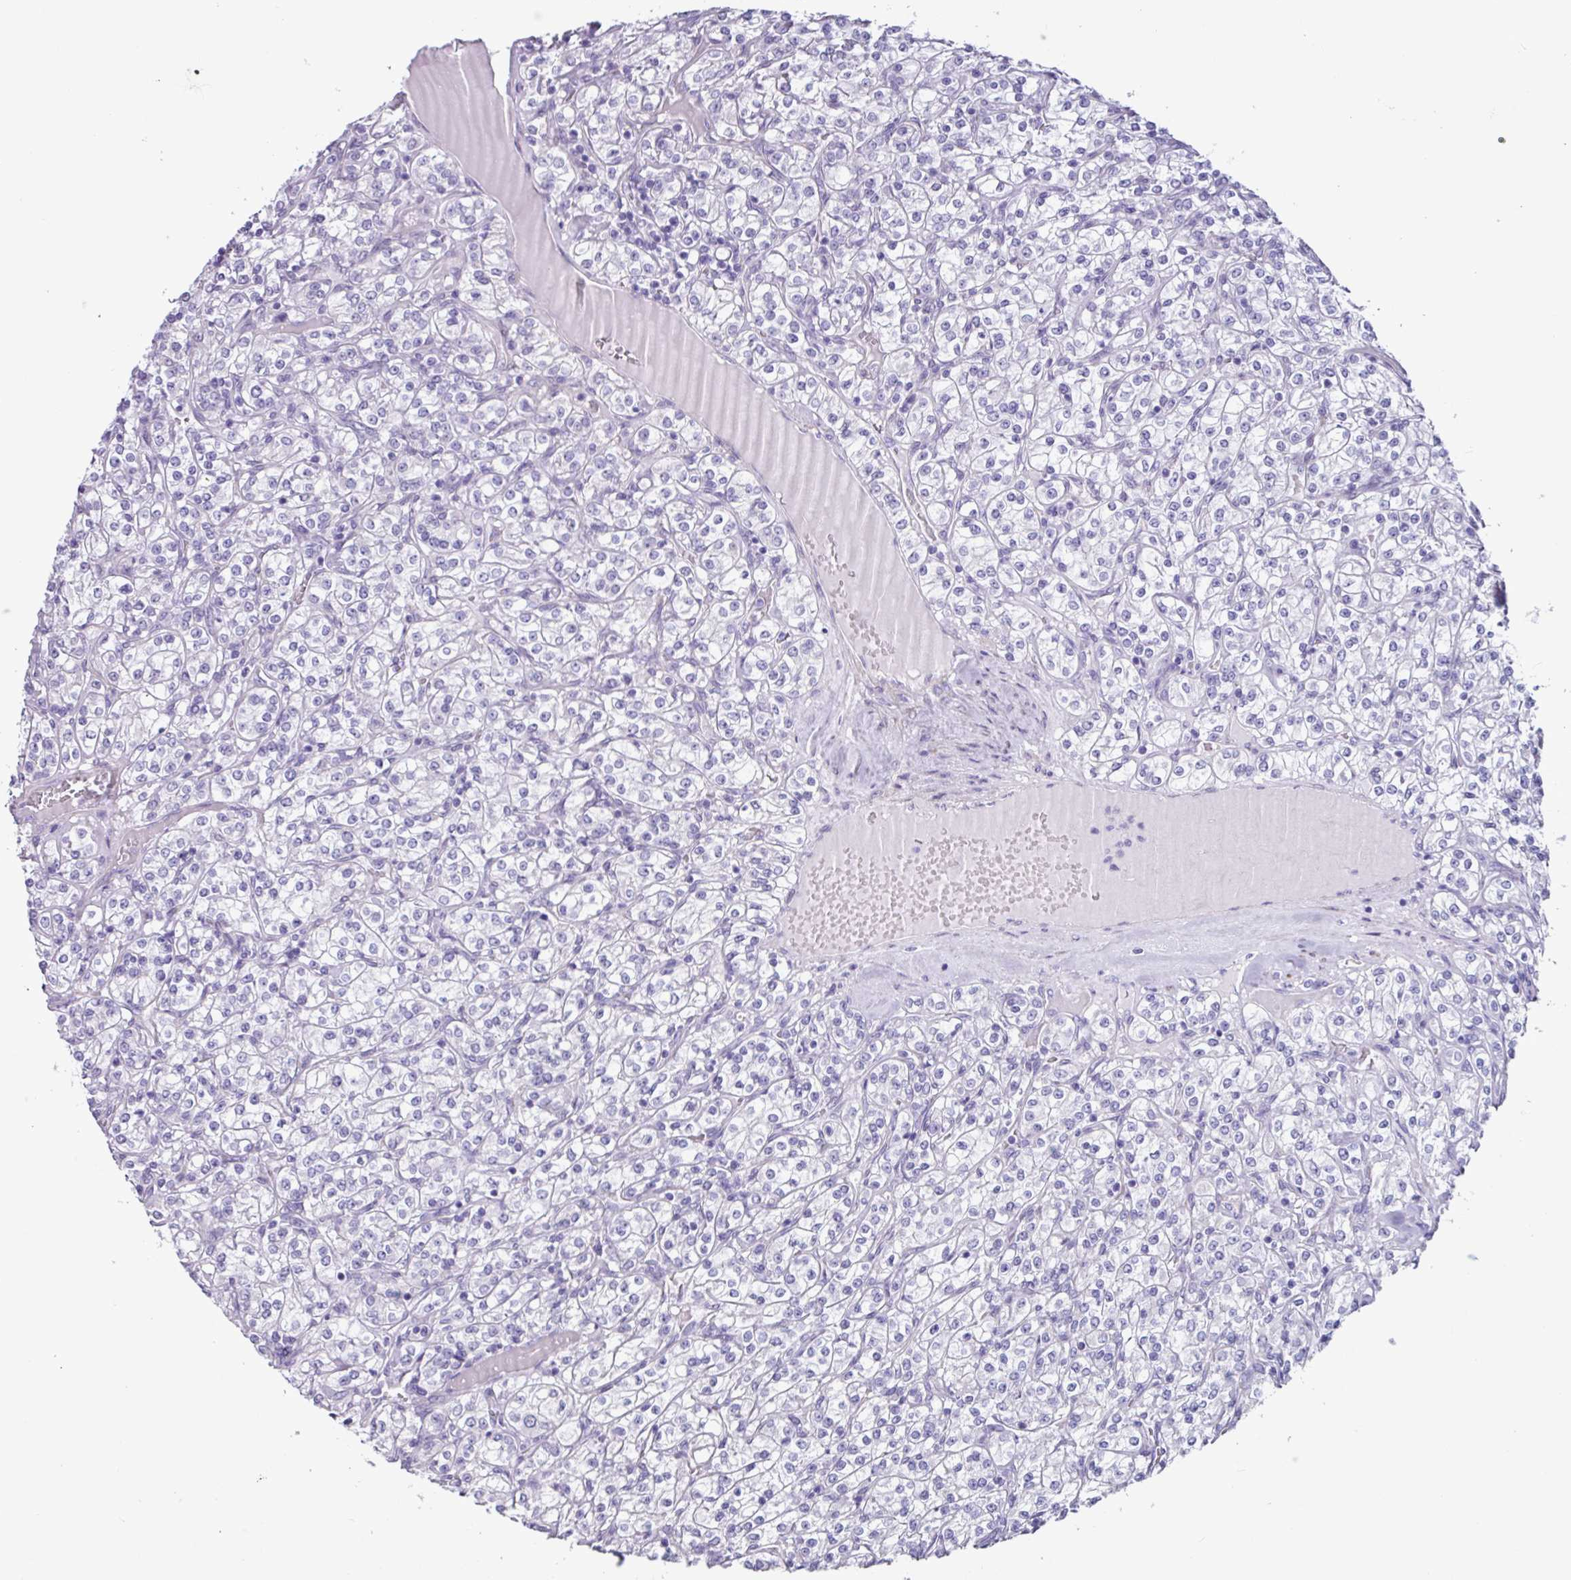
{"staining": {"intensity": "negative", "quantity": "none", "location": "none"}, "tissue": "renal cancer", "cell_type": "Tumor cells", "image_type": "cancer", "snomed": [{"axis": "morphology", "description": "Adenocarcinoma, NOS"}, {"axis": "topography", "description": "Kidney"}], "caption": "The immunohistochemistry (IHC) histopathology image has no significant positivity in tumor cells of renal cancer tissue. (DAB immunohistochemistry visualized using brightfield microscopy, high magnification).", "gene": "OTX1", "patient": {"sex": "male", "age": 77}}